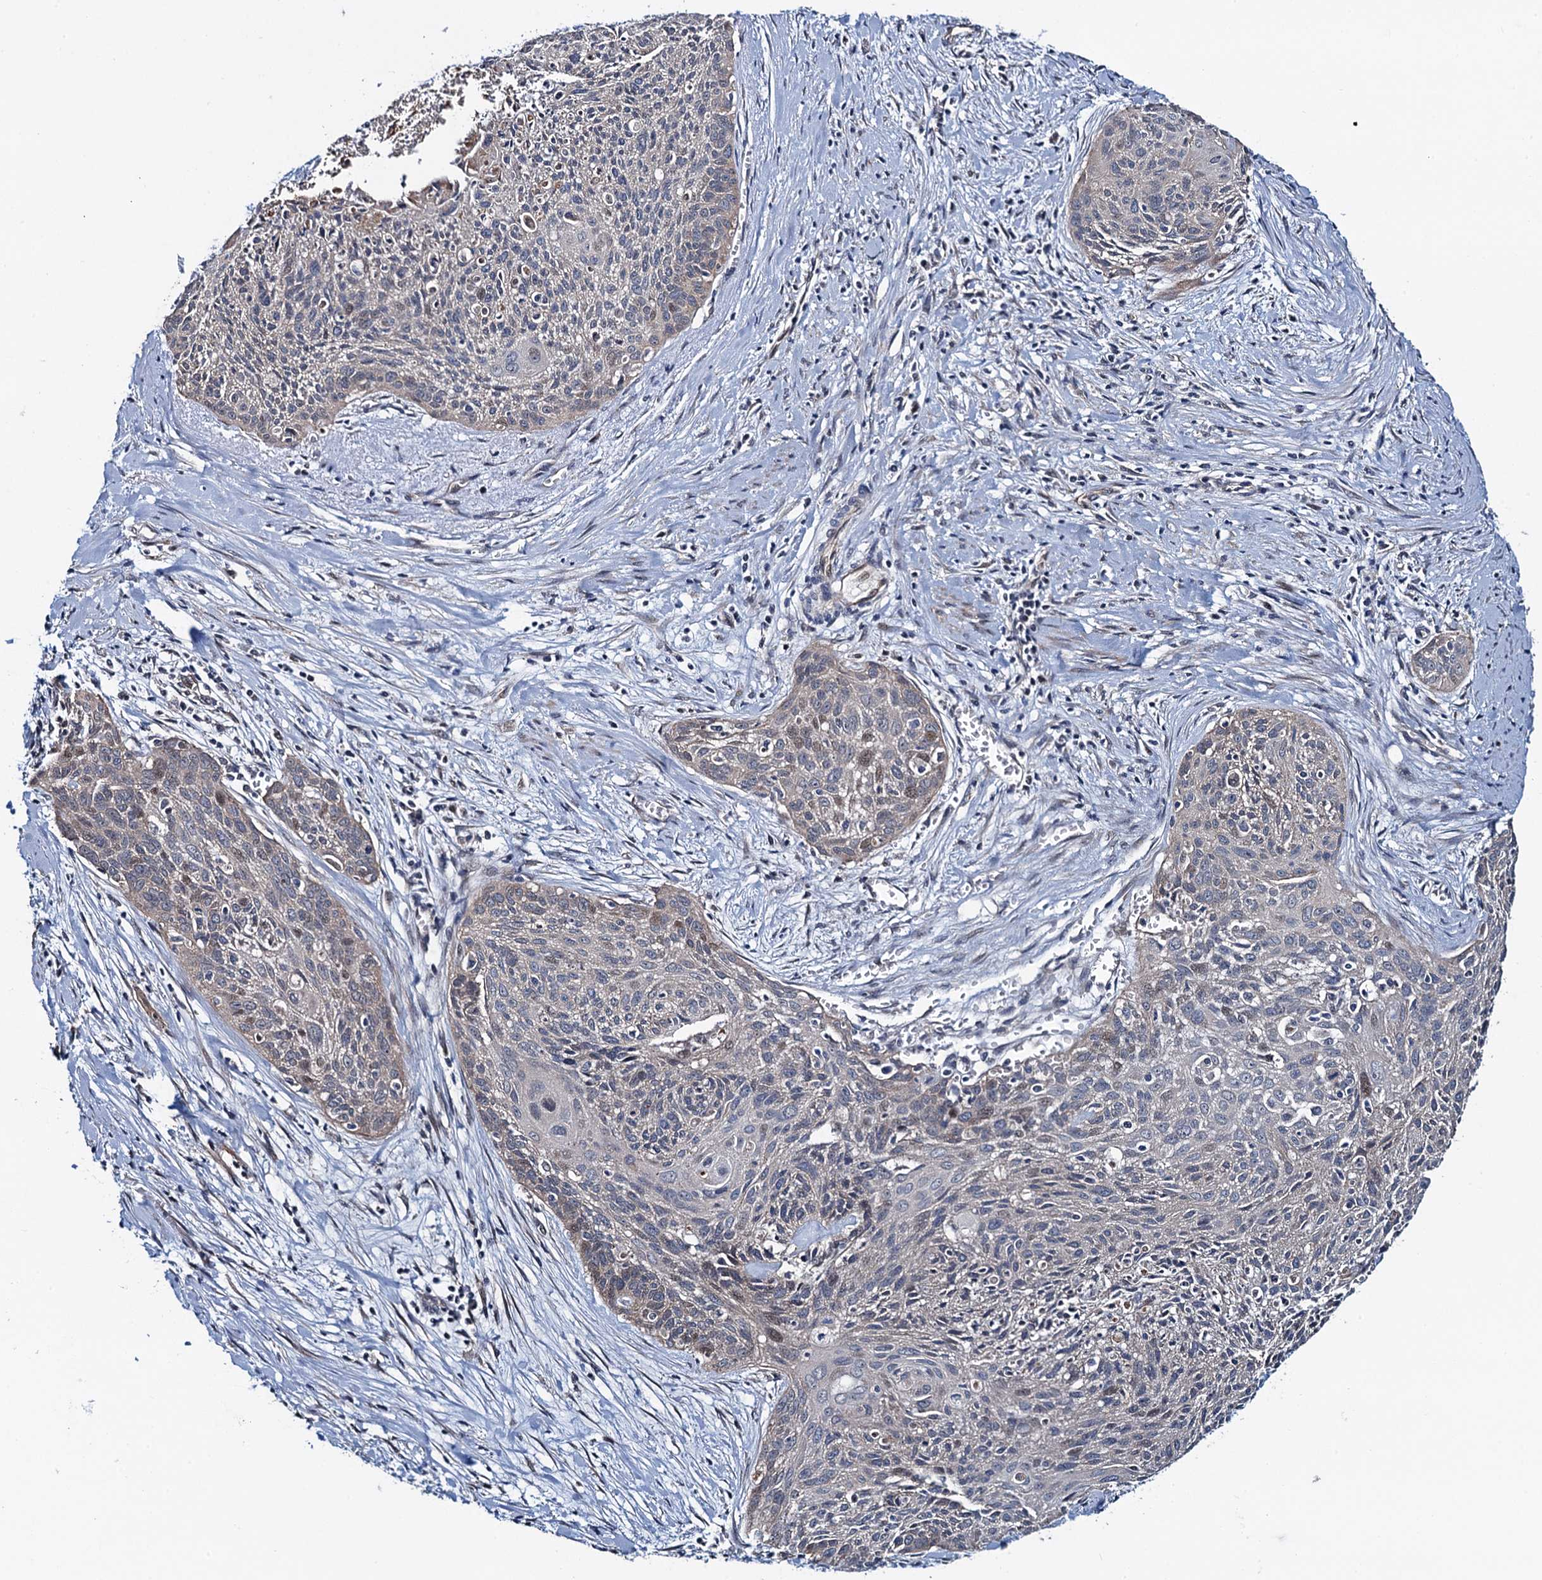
{"staining": {"intensity": "weak", "quantity": "<25%", "location": "cytoplasmic/membranous"}, "tissue": "cervical cancer", "cell_type": "Tumor cells", "image_type": "cancer", "snomed": [{"axis": "morphology", "description": "Squamous cell carcinoma, NOS"}, {"axis": "topography", "description": "Cervix"}], "caption": "This is an IHC image of squamous cell carcinoma (cervical). There is no staining in tumor cells.", "gene": "EVX2", "patient": {"sex": "female", "age": 55}}